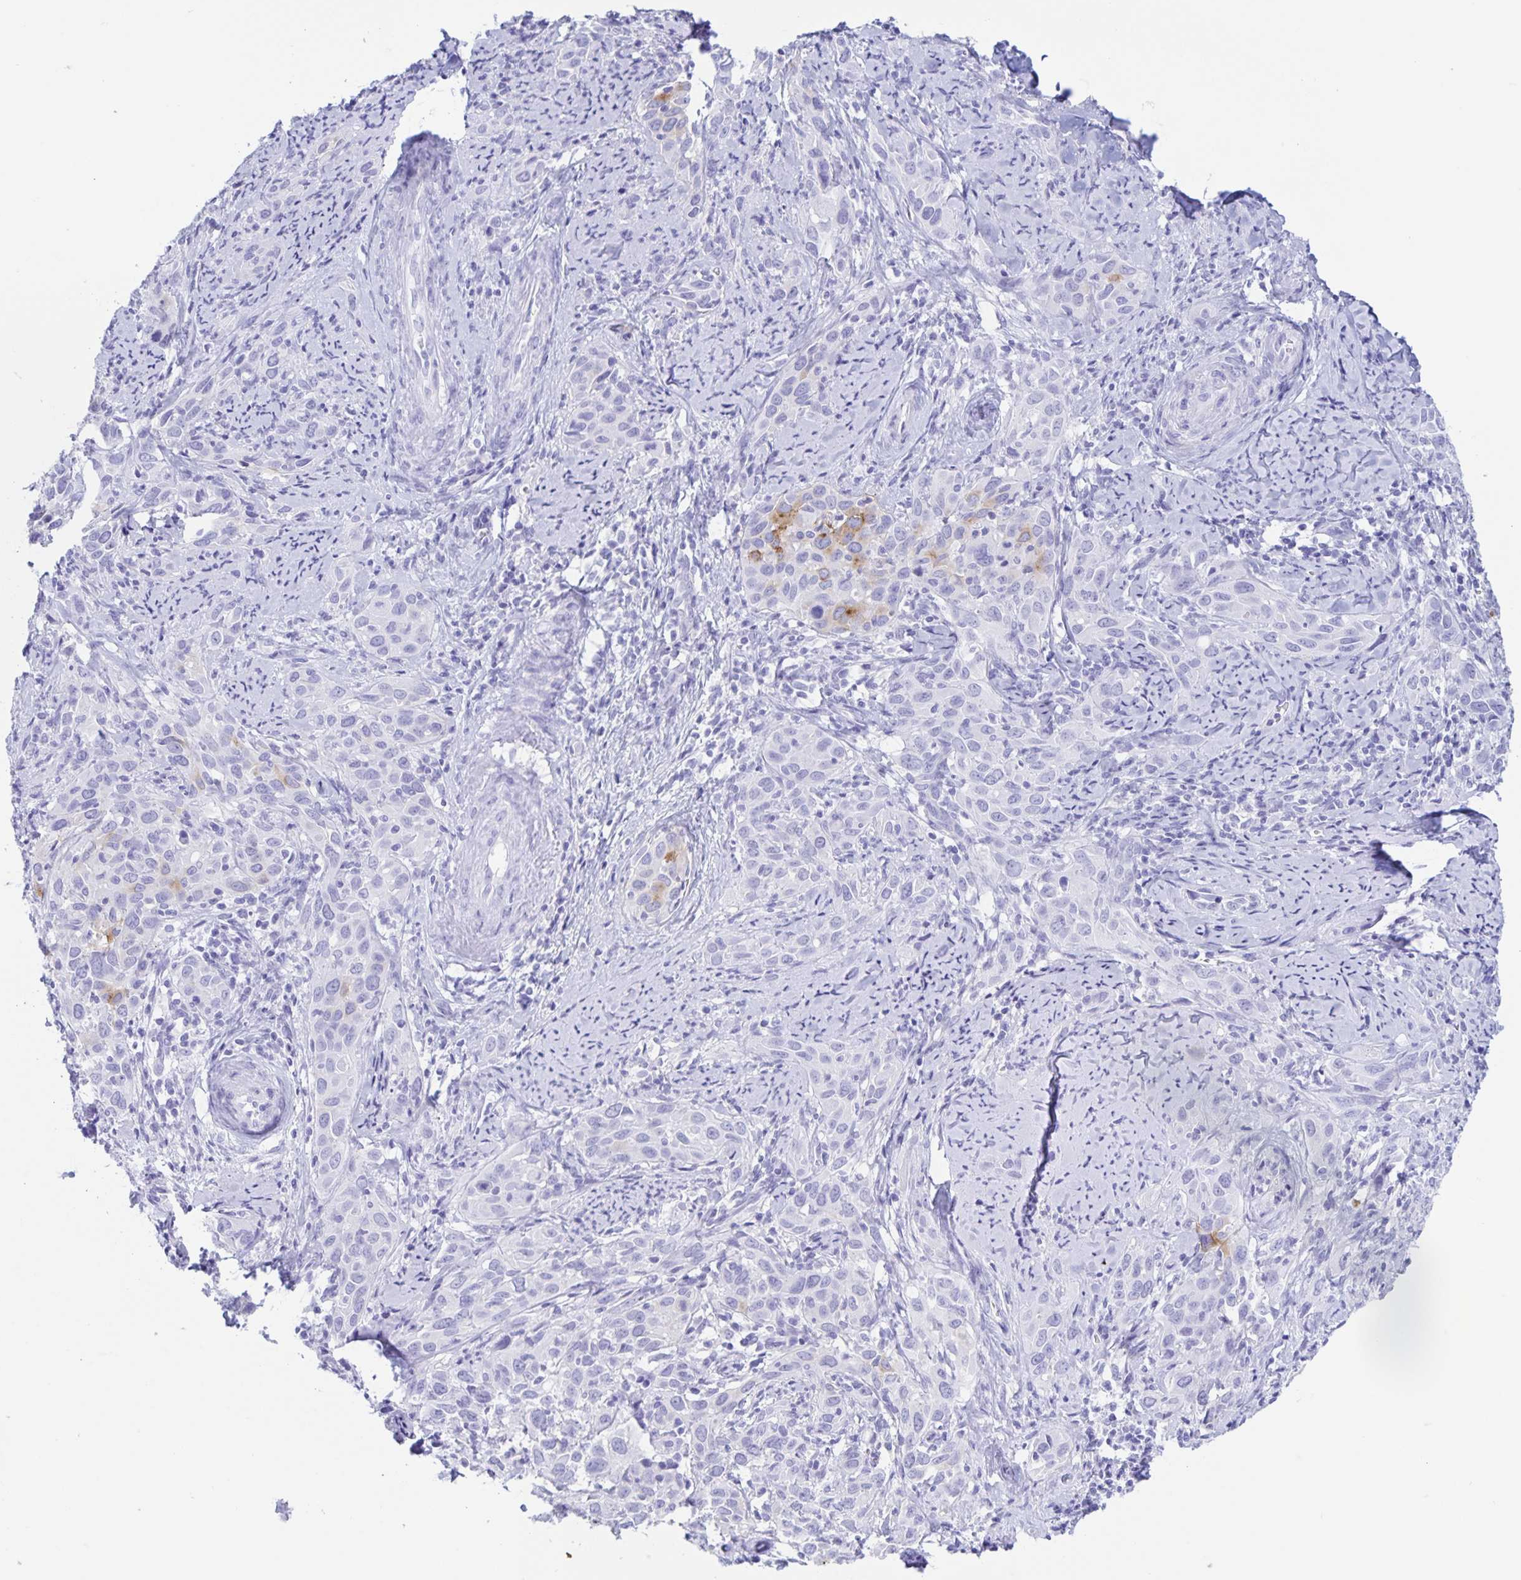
{"staining": {"intensity": "strong", "quantity": "<25%", "location": "cytoplasmic/membranous"}, "tissue": "cervical cancer", "cell_type": "Tumor cells", "image_type": "cancer", "snomed": [{"axis": "morphology", "description": "Squamous cell carcinoma, NOS"}, {"axis": "topography", "description": "Cervix"}], "caption": "Squamous cell carcinoma (cervical) tissue displays strong cytoplasmic/membranous expression in approximately <25% of tumor cells, visualized by immunohistochemistry. Nuclei are stained in blue.", "gene": "DMBT1", "patient": {"sex": "female", "age": 51}}